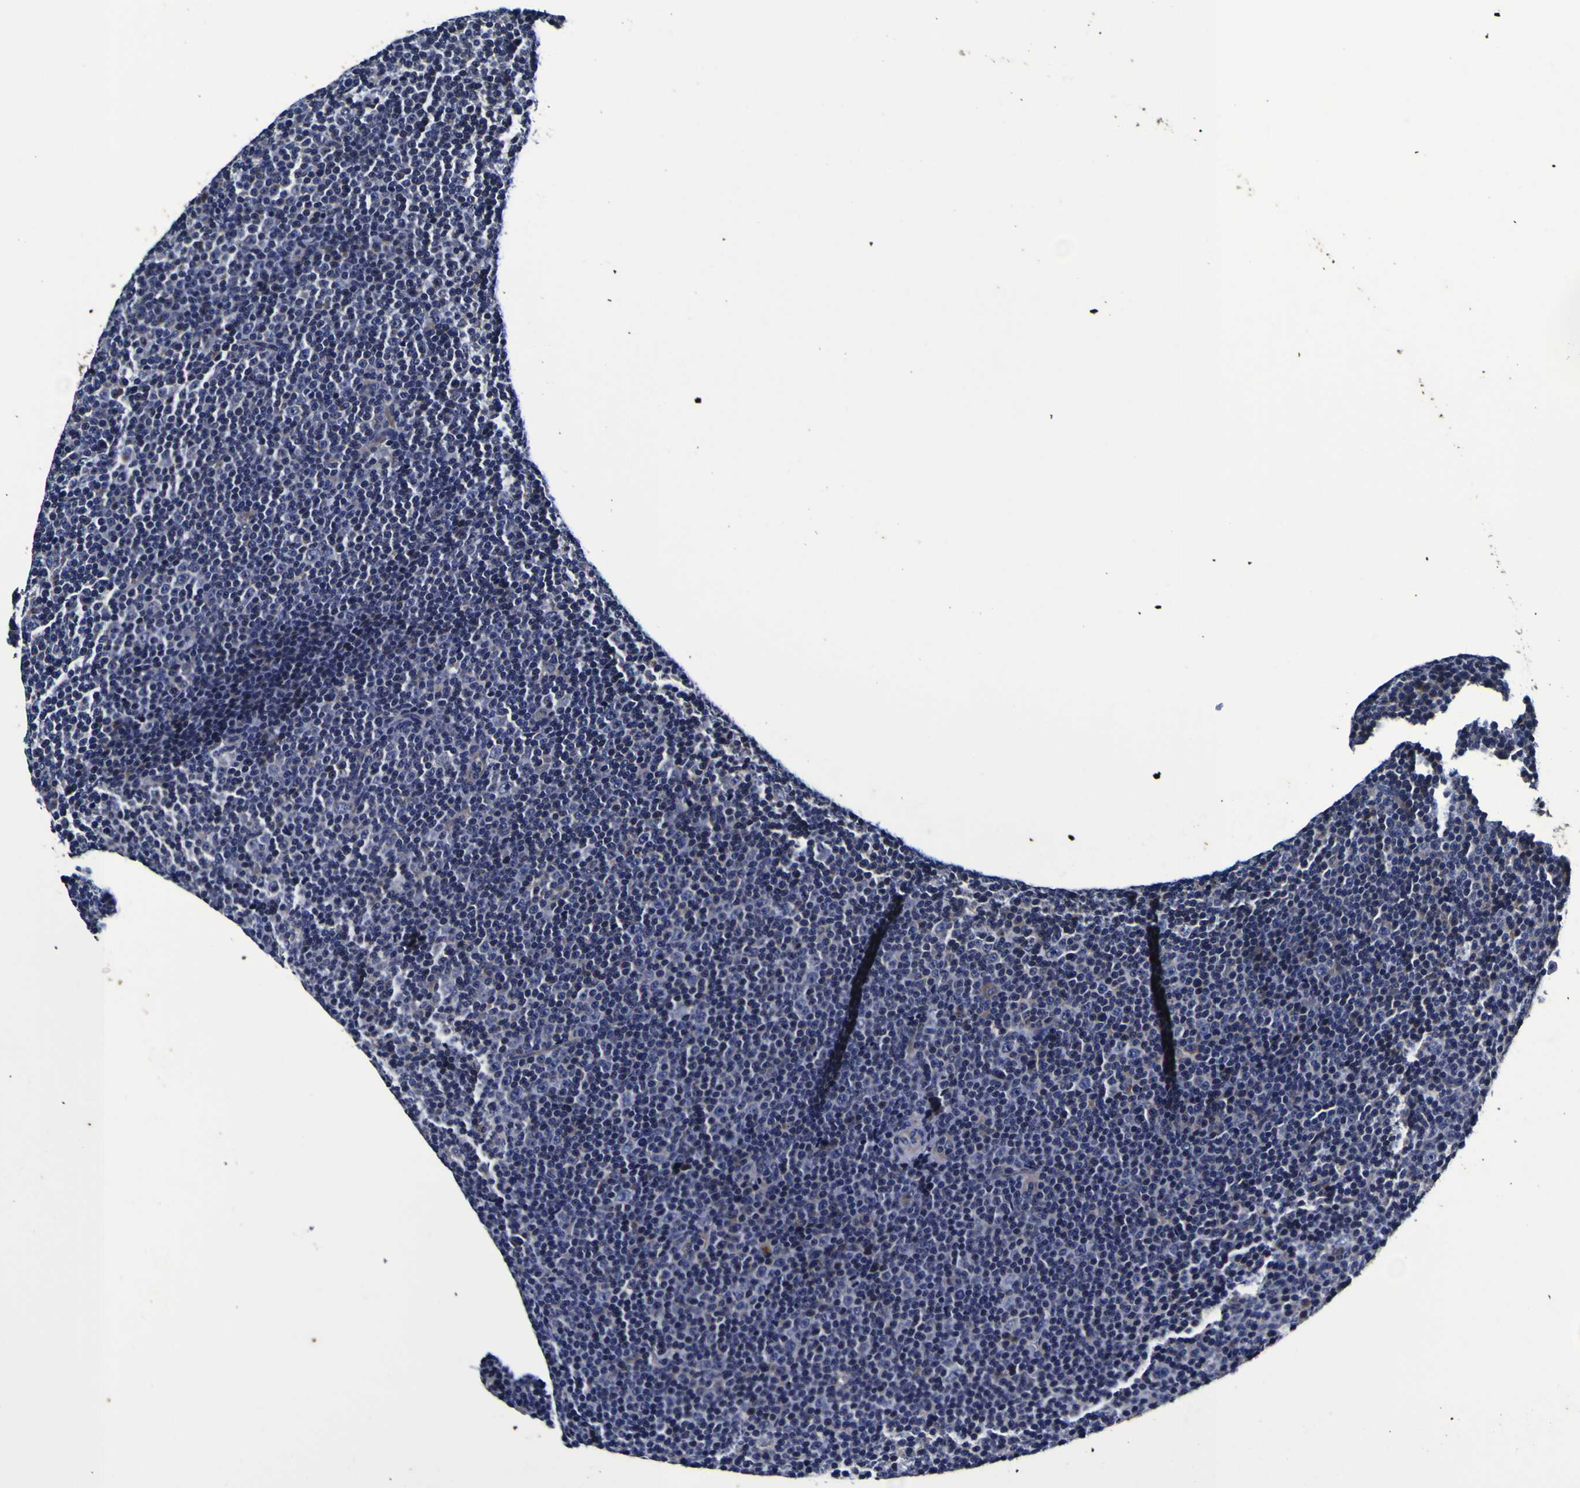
{"staining": {"intensity": "negative", "quantity": "none", "location": "none"}, "tissue": "lymphoma", "cell_type": "Tumor cells", "image_type": "cancer", "snomed": [{"axis": "morphology", "description": "Malignant lymphoma, non-Hodgkin's type, Low grade"}, {"axis": "topography", "description": "Lymph node"}], "caption": "Immunohistochemistry (IHC) image of lymphoma stained for a protein (brown), which displays no expression in tumor cells. (DAB (3,3'-diaminobenzidine) immunohistochemistry (IHC) visualized using brightfield microscopy, high magnification).", "gene": "PANK4", "patient": {"sex": "female", "age": 67}}